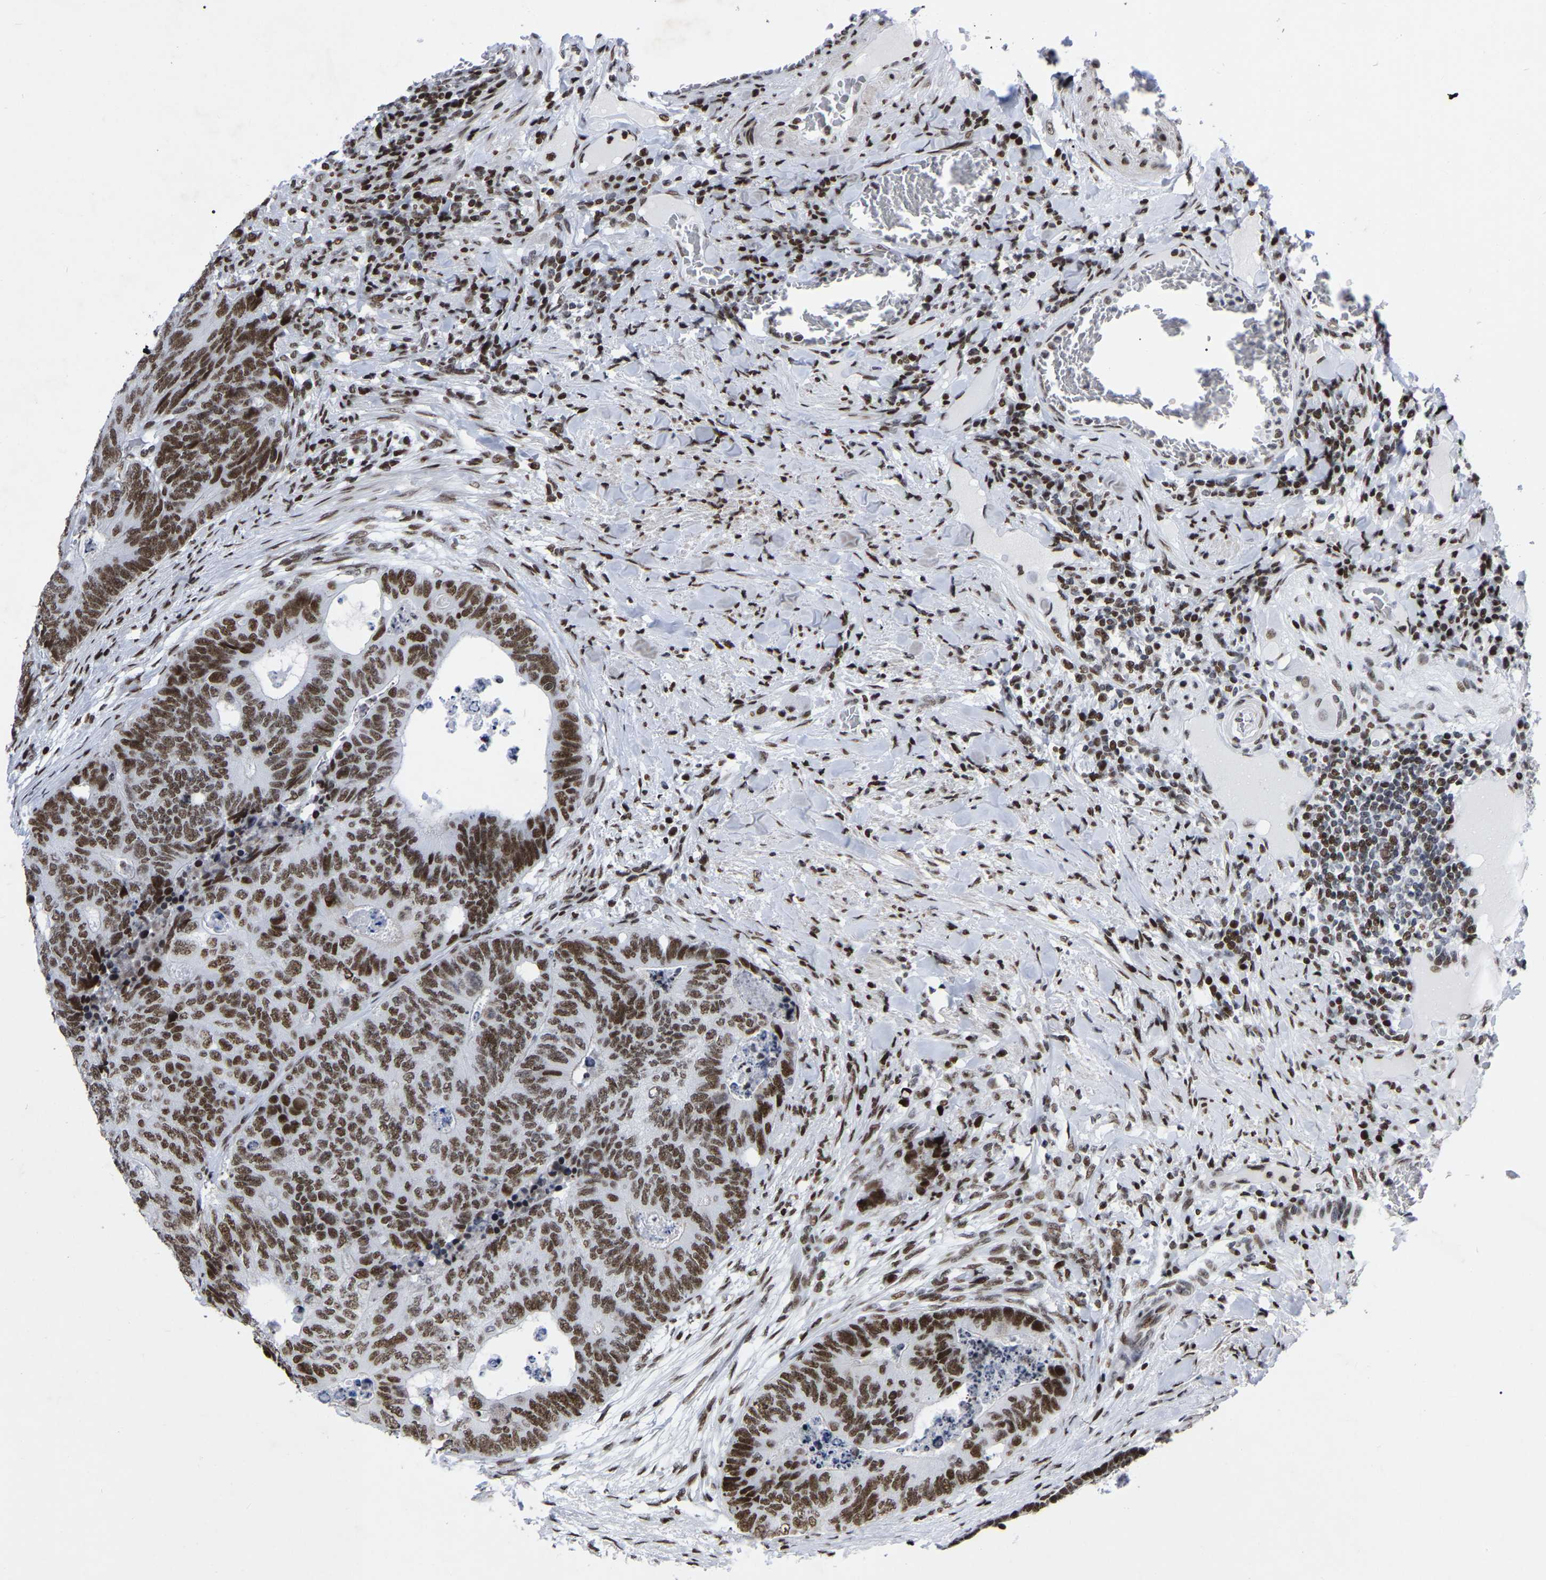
{"staining": {"intensity": "moderate", "quantity": ">75%", "location": "nuclear"}, "tissue": "colorectal cancer", "cell_type": "Tumor cells", "image_type": "cancer", "snomed": [{"axis": "morphology", "description": "Adenocarcinoma, NOS"}, {"axis": "topography", "description": "Colon"}], "caption": "Moderate nuclear staining is seen in approximately >75% of tumor cells in colorectal cancer. (DAB (3,3'-diaminobenzidine) IHC, brown staining for protein, blue staining for nuclei).", "gene": "PRCC", "patient": {"sex": "female", "age": 67}}